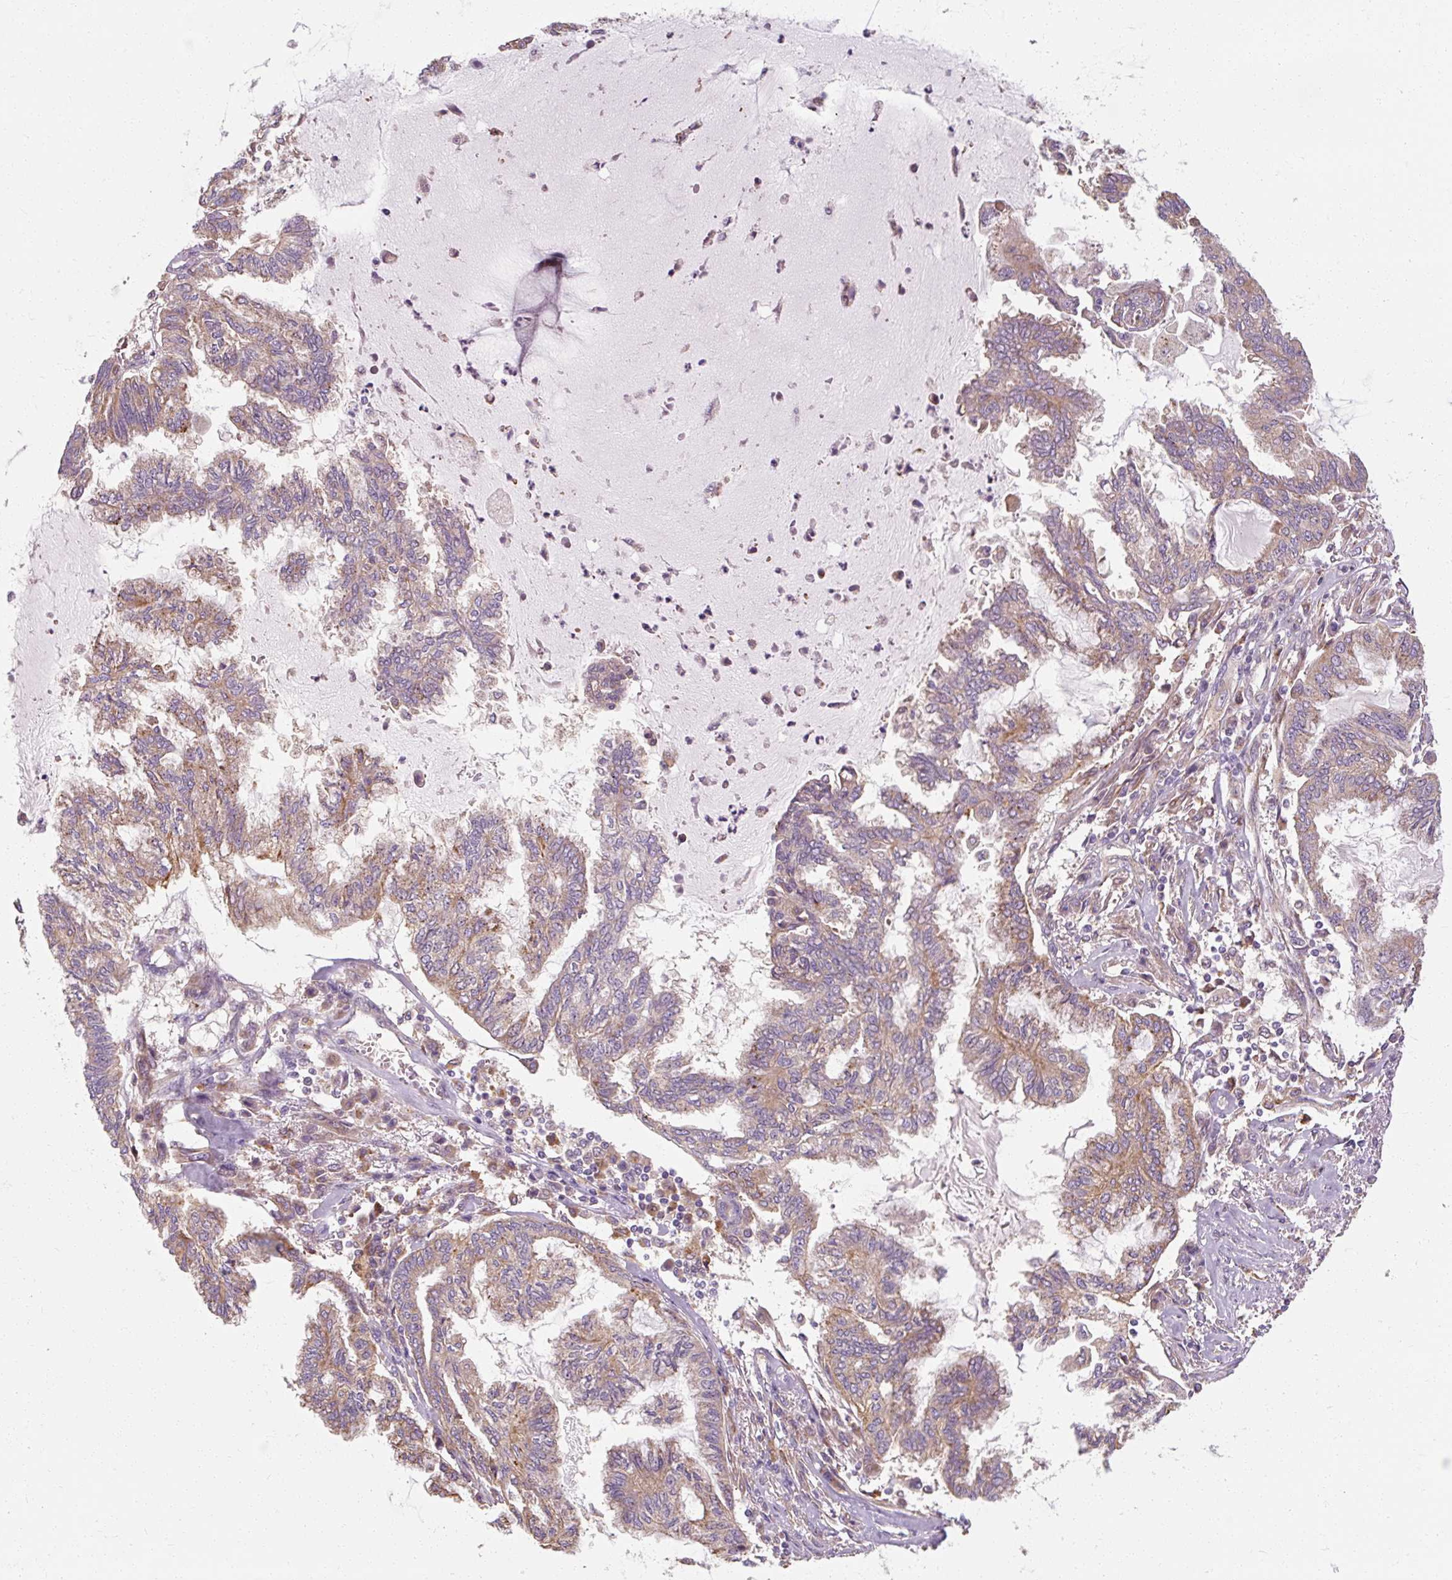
{"staining": {"intensity": "weak", "quantity": "25%-75%", "location": "cytoplasmic/membranous"}, "tissue": "endometrial cancer", "cell_type": "Tumor cells", "image_type": "cancer", "snomed": [{"axis": "morphology", "description": "Adenocarcinoma, NOS"}, {"axis": "topography", "description": "Endometrium"}], "caption": "High-magnification brightfield microscopy of endometrial cancer stained with DAB (3,3'-diaminobenzidine) (brown) and counterstained with hematoxylin (blue). tumor cells exhibit weak cytoplasmic/membranous positivity is present in about25%-75% of cells.", "gene": "TBC1D4", "patient": {"sex": "female", "age": 86}}